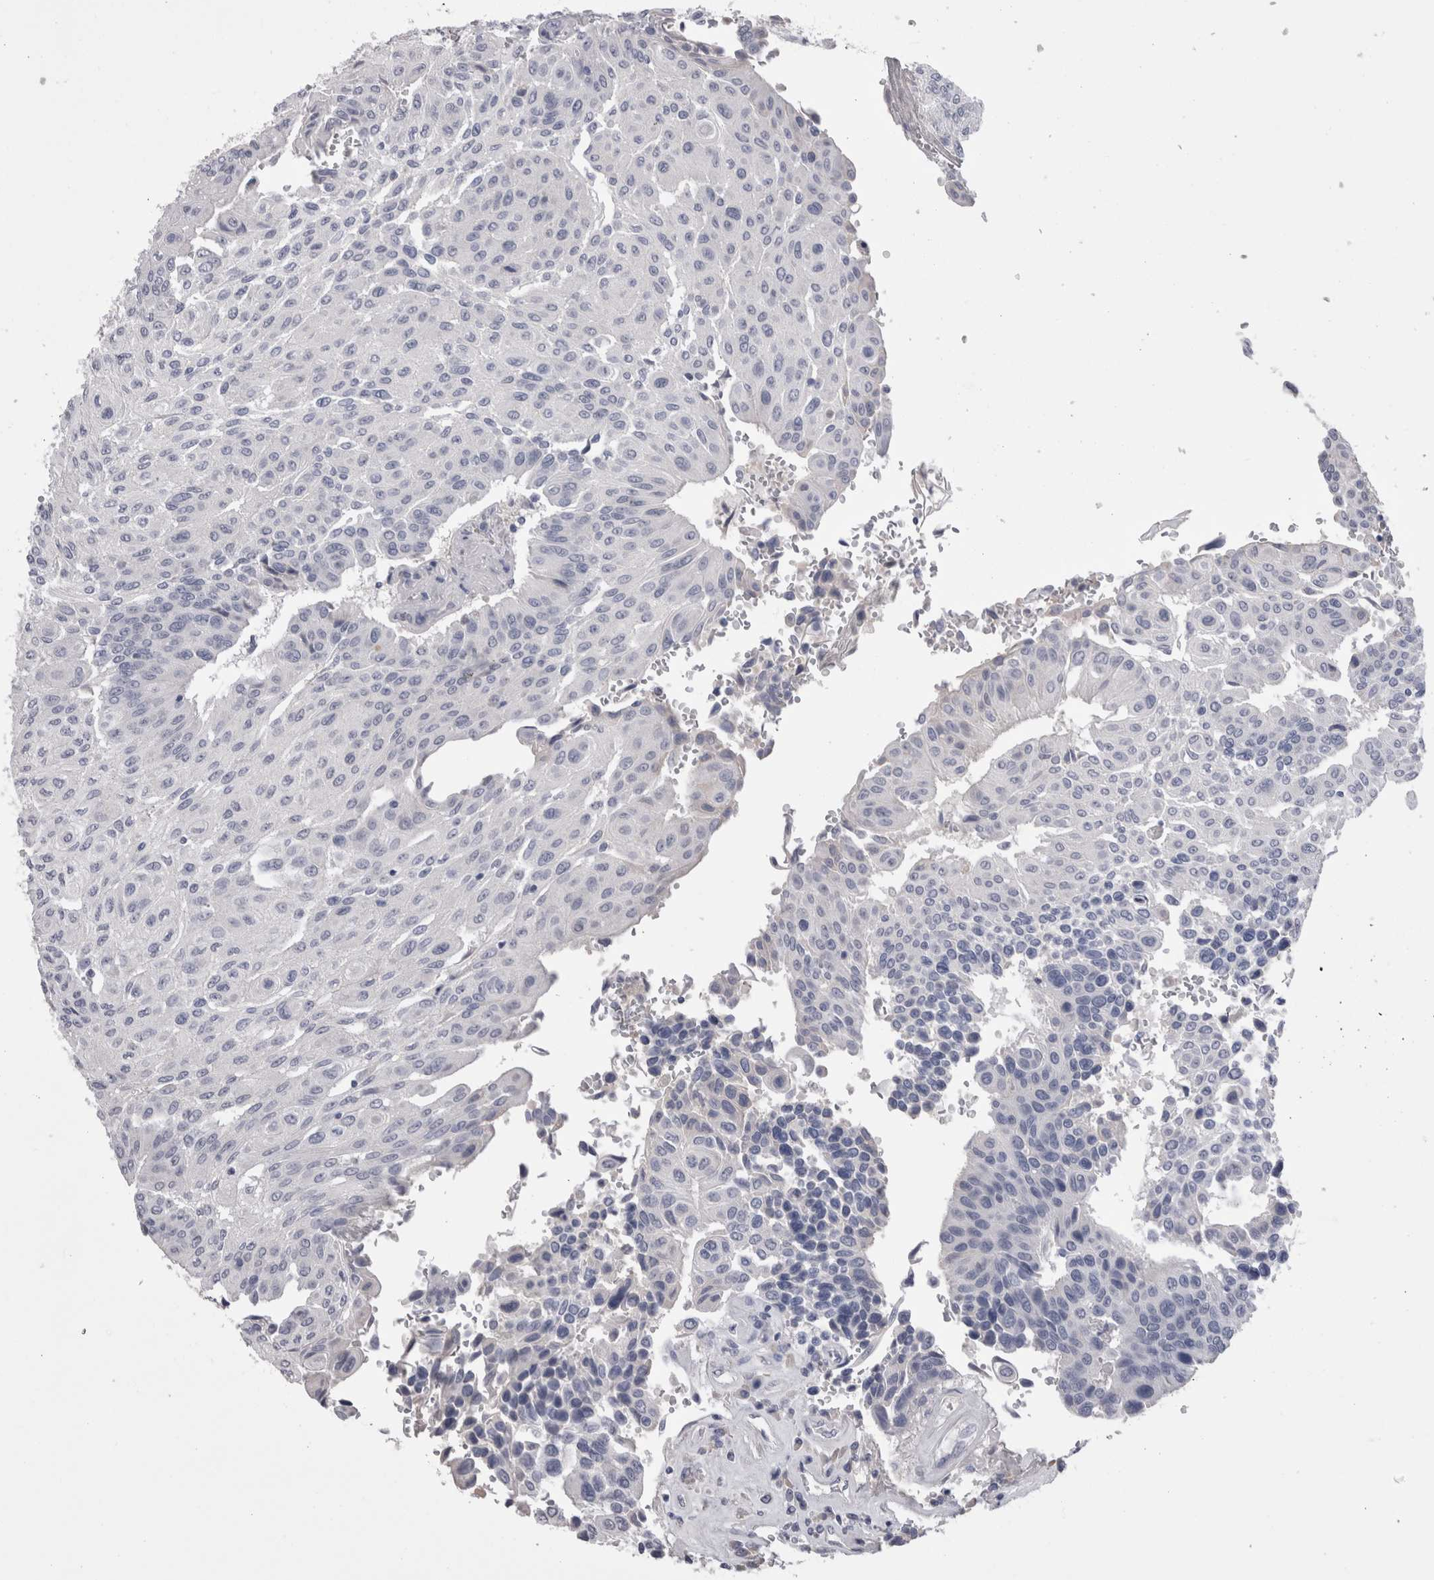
{"staining": {"intensity": "negative", "quantity": "none", "location": "none"}, "tissue": "urothelial cancer", "cell_type": "Tumor cells", "image_type": "cancer", "snomed": [{"axis": "morphology", "description": "Urothelial carcinoma, High grade"}, {"axis": "topography", "description": "Urinary bladder"}], "caption": "There is no significant expression in tumor cells of urothelial cancer.", "gene": "CDHR5", "patient": {"sex": "male", "age": 66}}